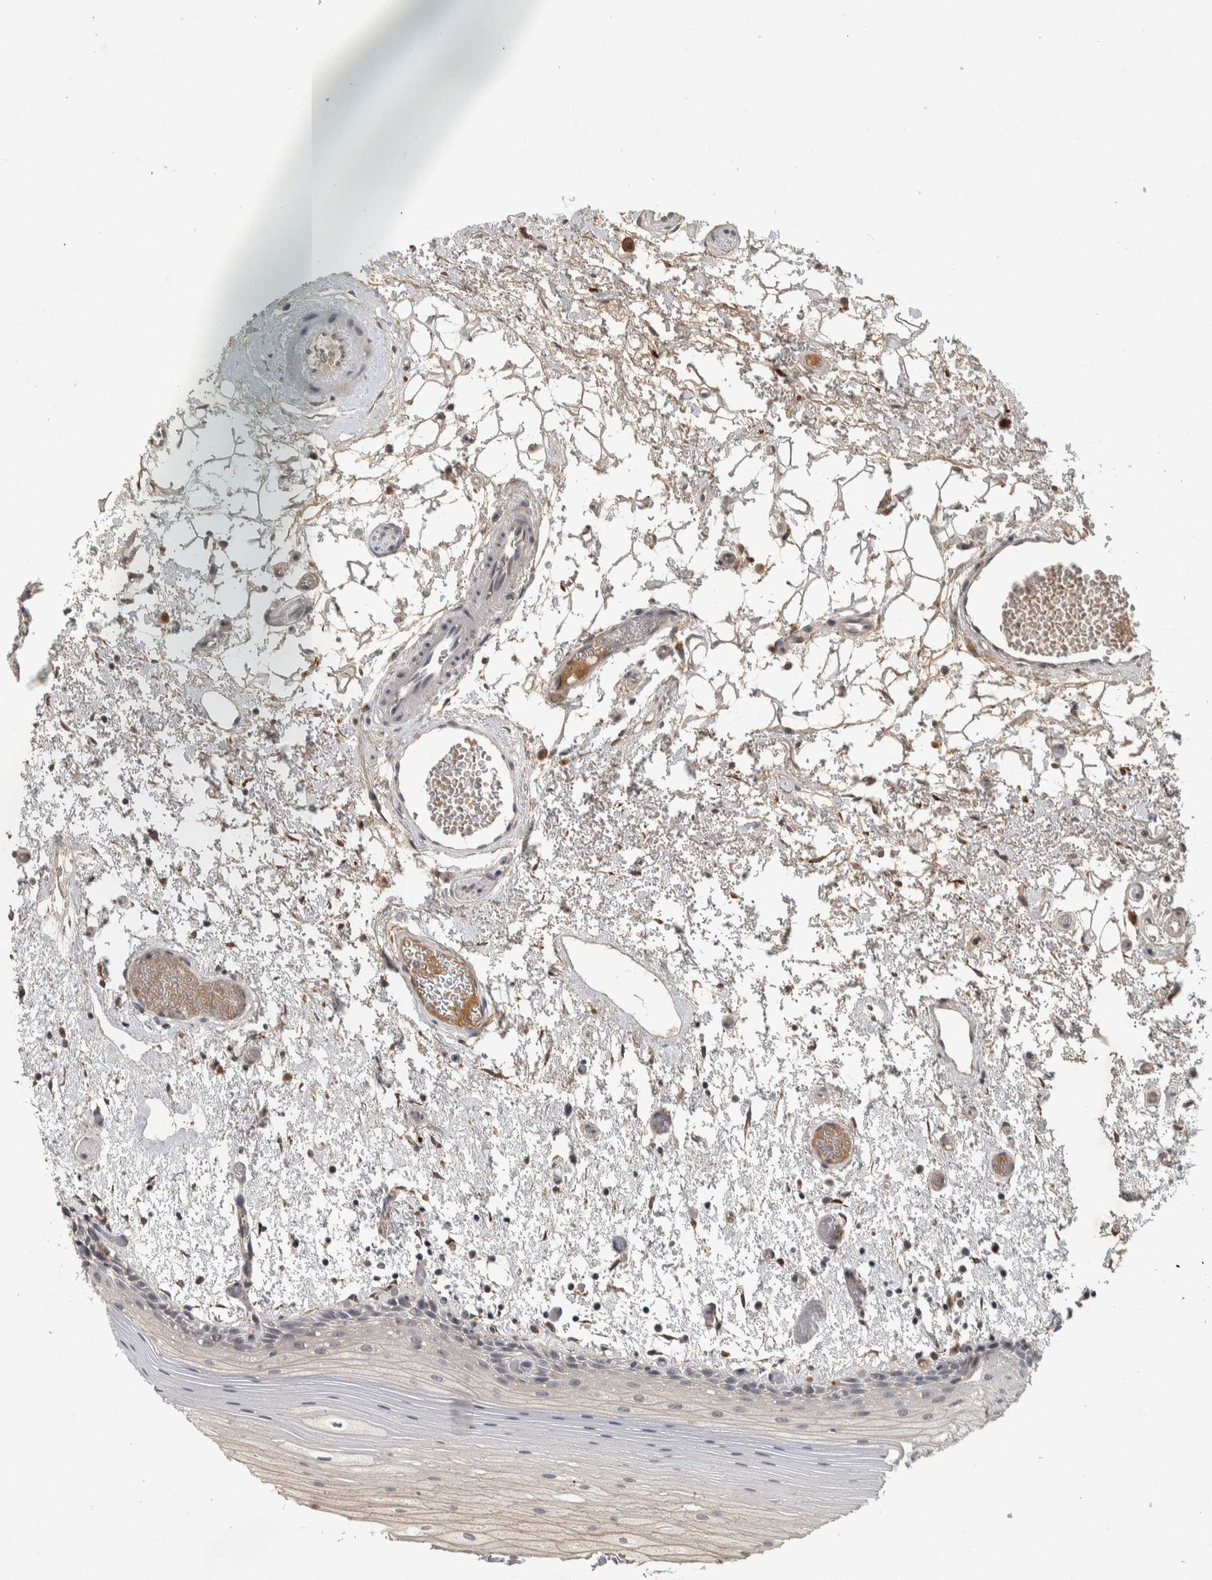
{"staining": {"intensity": "weak", "quantity": "<25%", "location": "cytoplasmic/membranous,nuclear"}, "tissue": "oral mucosa", "cell_type": "Squamous epithelial cells", "image_type": "normal", "snomed": [{"axis": "morphology", "description": "Normal tissue, NOS"}, {"axis": "topography", "description": "Oral tissue"}], "caption": "Immunohistochemical staining of normal human oral mucosa exhibits no significant expression in squamous epithelial cells.", "gene": "CHRM3", "patient": {"sex": "male", "age": 52}}